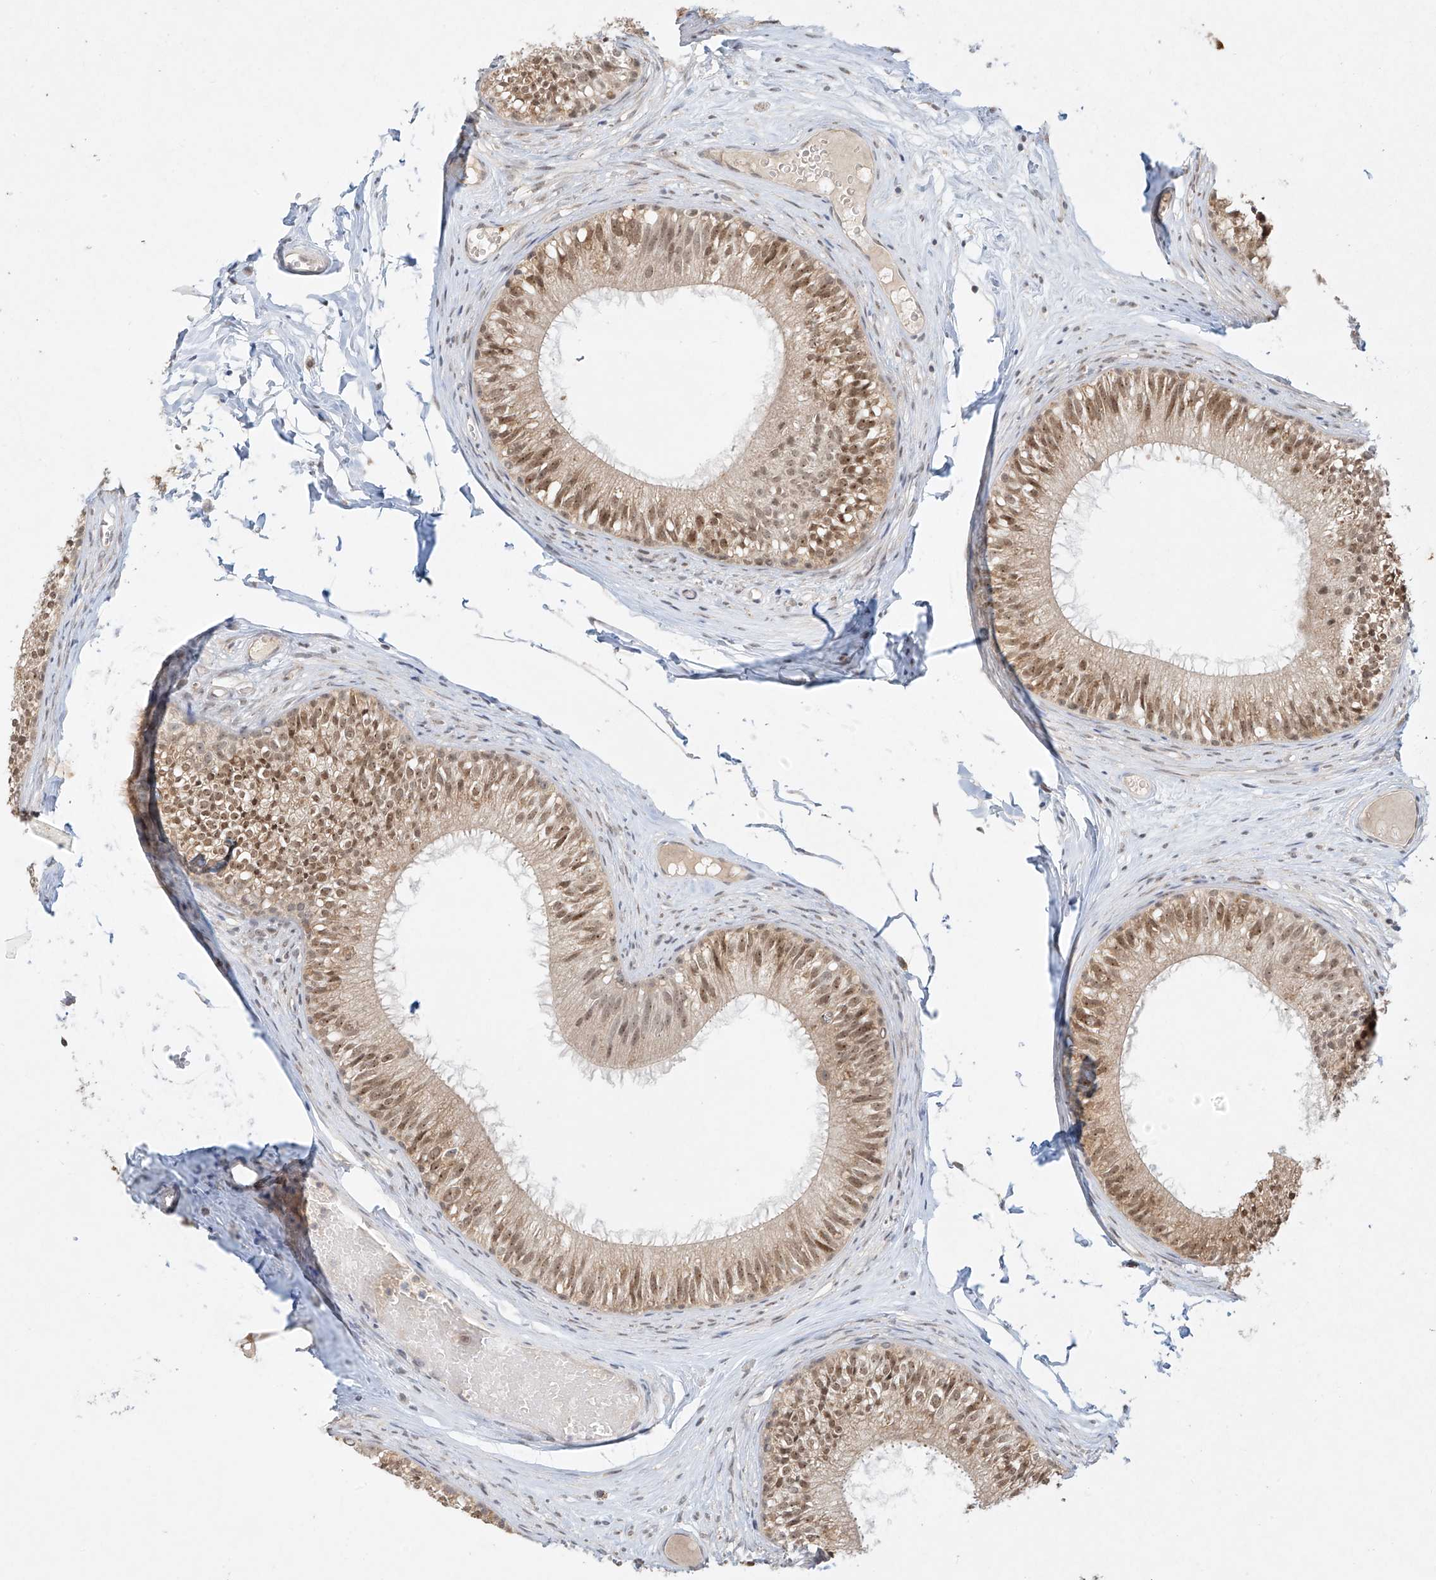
{"staining": {"intensity": "moderate", "quantity": ">75%", "location": "nuclear"}, "tissue": "epididymis", "cell_type": "Glandular cells", "image_type": "normal", "snomed": [{"axis": "morphology", "description": "Normal tissue, NOS"}, {"axis": "morphology", "description": "Seminoma in situ"}, {"axis": "topography", "description": "Testis"}, {"axis": "topography", "description": "Epididymis"}], "caption": "This is a histology image of IHC staining of normal epididymis, which shows moderate staining in the nuclear of glandular cells.", "gene": "TASP1", "patient": {"sex": "male", "age": 28}}